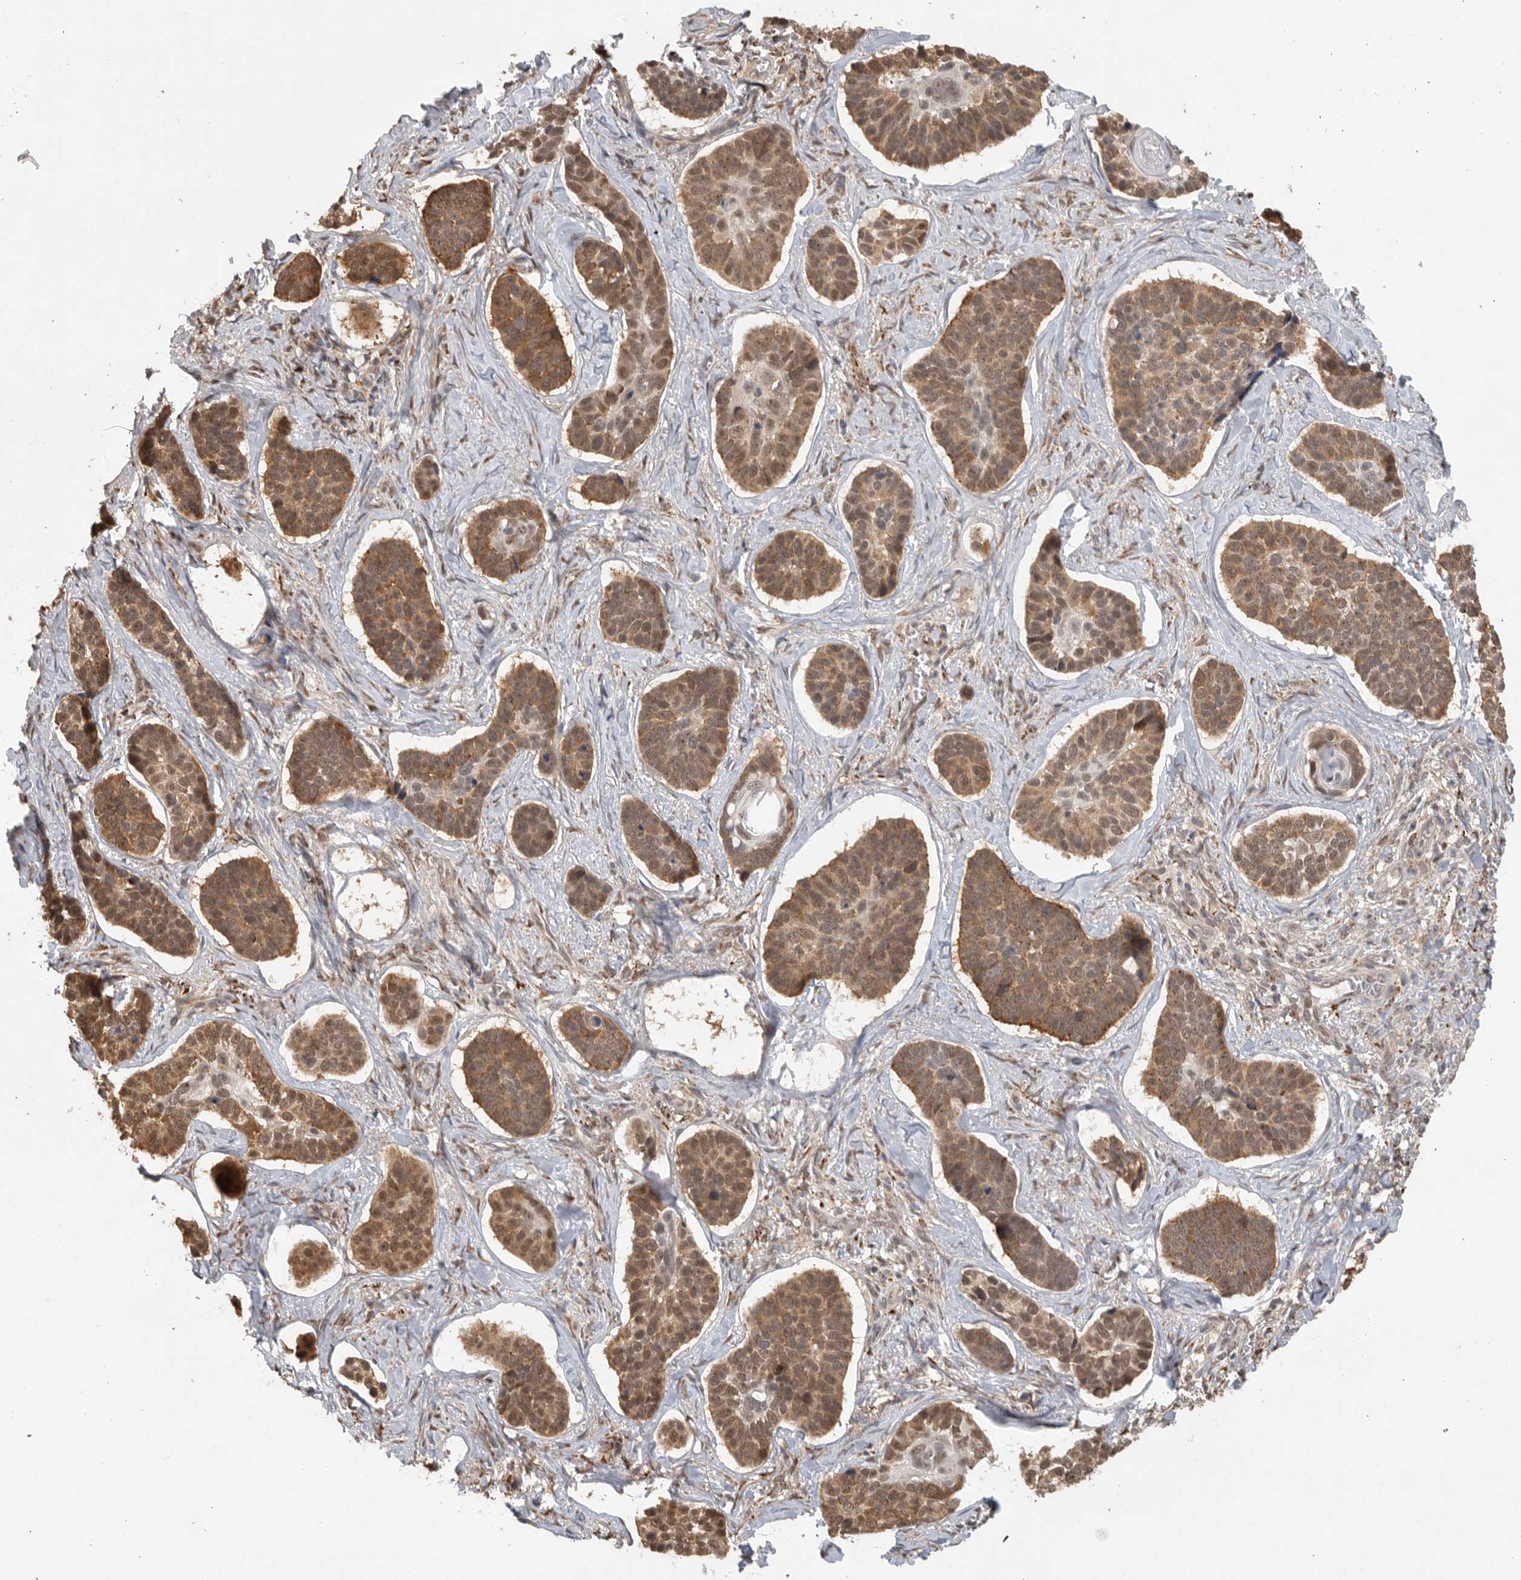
{"staining": {"intensity": "moderate", "quantity": ">75%", "location": "cytoplasmic/membranous,nuclear"}, "tissue": "skin cancer", "cell_type": "Tumor cells", "image_type": "cancer", "snomed": [{"axis": "morphology", "description": "Basal cell carcinoma"}, {"axis": "topography", "description": "Skin"}], "caption": "Skin cancer (basal cell carcinoma) stained with a protein marker reveals moderate staining in tumor cells.", "gene": "ZNF83", "patient": {"sex": "male", "age": 62}}